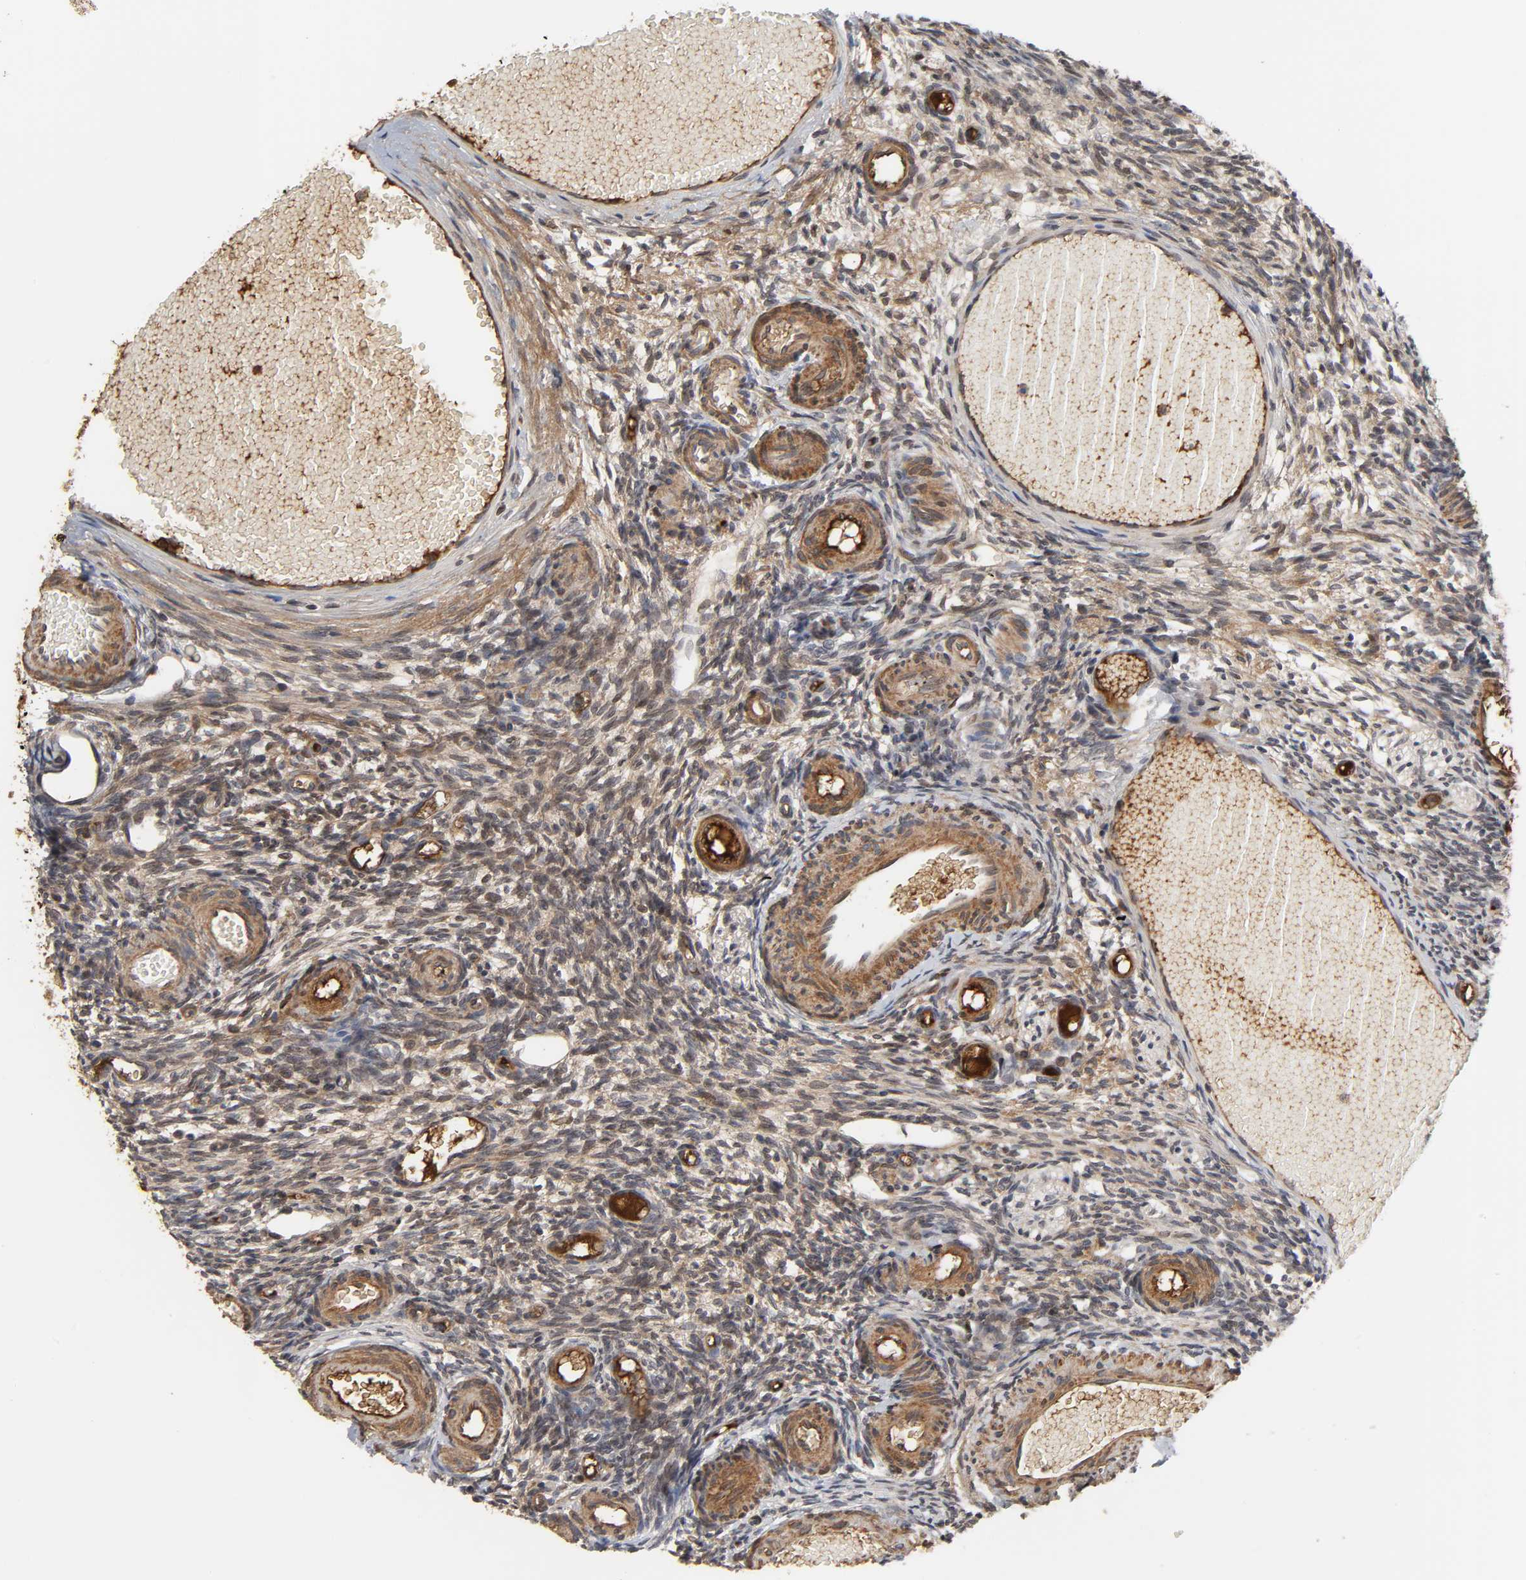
{"staining": {"intensity": "moderate", "quantity": "25%-75%", "location": "cytoplasmic/membranous,nuclear"}, "tissue": "ovary", "cell_type": "Ovarian stroma cells", "image_type": "normal", "snomed": [{"axis": "morphology", "description": "Normal tissue, NOS"}, {"axis": "topography", "description": "Ovary"}], "caption": "Protein expression analysis of normal ovary displays moderate cytoplasmic/membranous,nuclear expression in about 25%-75% of ovarian stroma cells. (DAB IHC with brightfield microscopy, high magnification).", "gene": "CPN2", "patient": {"sex": "female", "age": 35}}